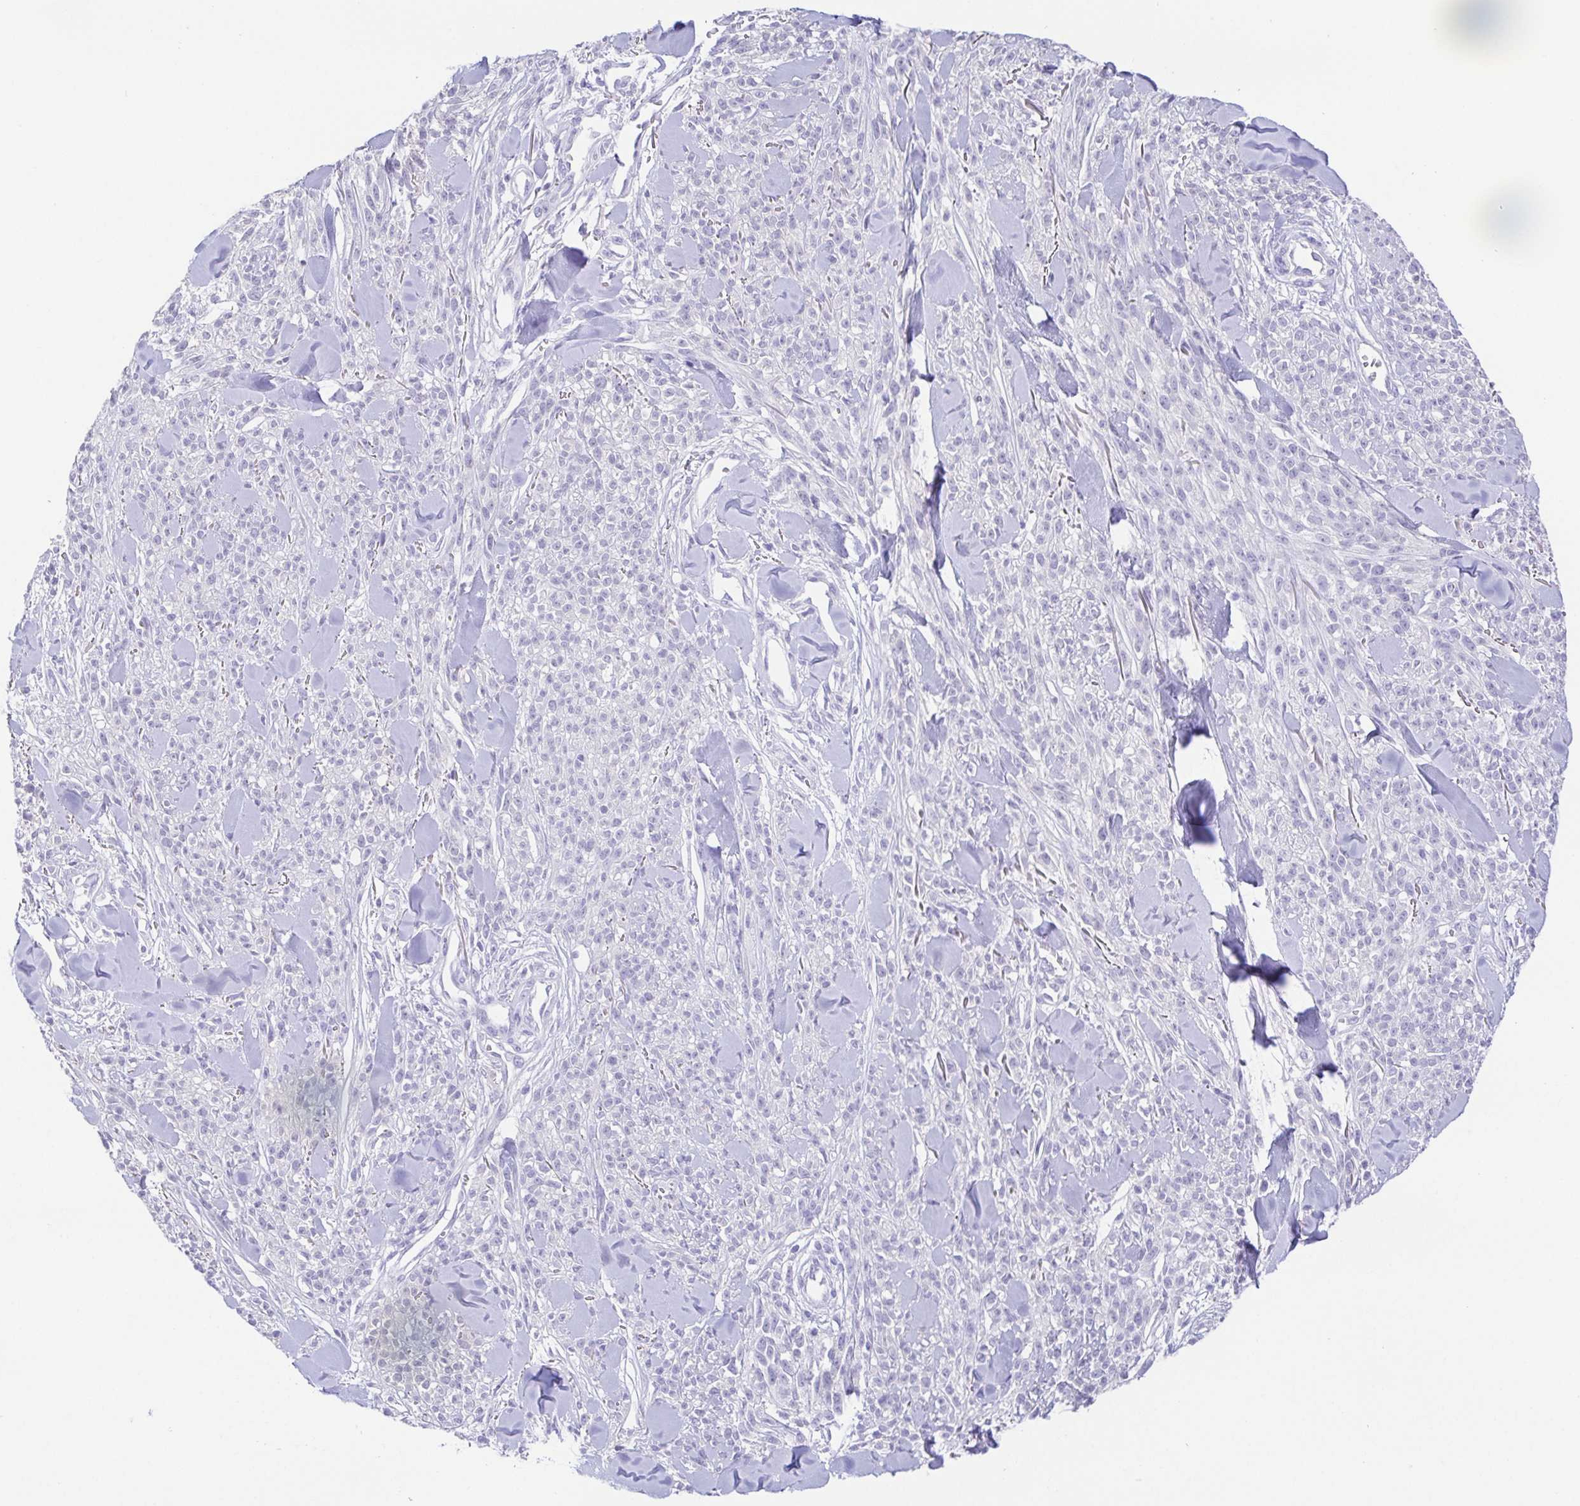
{"staining": {"intensity": "negative", "quantity": "none", "location": "none"}, "tissue": "melanoma", "cell_type": "Tumor cells", "image_type": "cancer", "snomed": [{"axis": "morphology", "description": "Malignant melanoma, NOS"}, {"axis": "topography", "description": "Skin"}, {"axis": "topography", "description": "Skin of trunk"}], "caption": "Human melanoma stained for a protein using immunohistochemistry (IHC) demonstrates no staining in tumor cells.", "gene": "HAPLN2", "patient": {"sex": "male", "age": 74}}